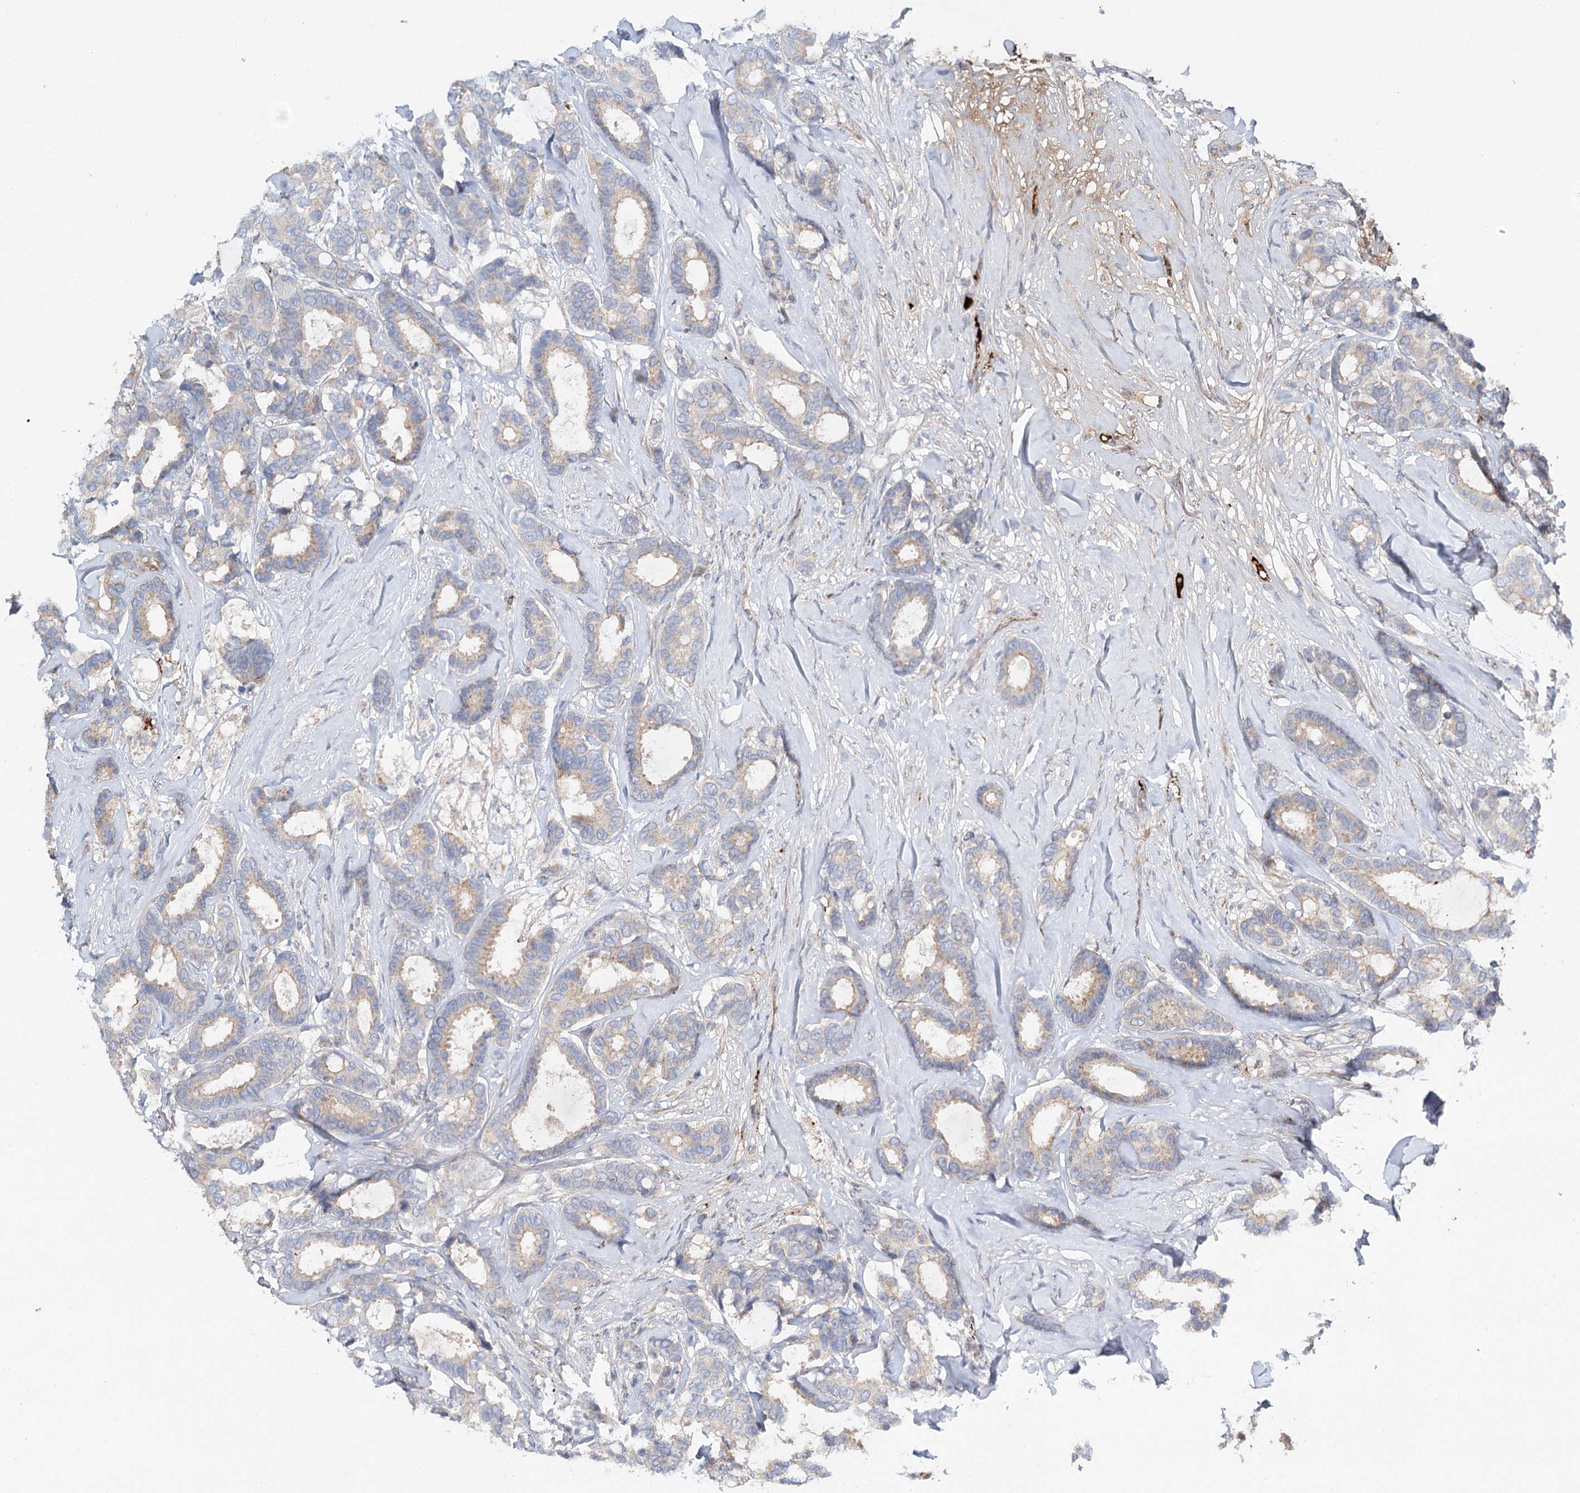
{"staining": {"intensity": "weak", "quantity": "25%-75%", "location": "cytoplasmic/membranous"}, "tissue": "breast cancer", "cell_type": "Tumor cells", "image_type": "cancer", "snomed": [{"axis": "morphology", "description": "Duct carcinoma"}, {"axis": "topography", "description": "Breast"}], "caption": "There is low levels of weak cytoplasmic/membranous expression in tumor cells of infiltrating ductal carcinoma (breast), as demonstrated by immunohistochemical staining (brown color).", "gene": "ALKBH8", "patient": {"sex": "female", "age": 87}}